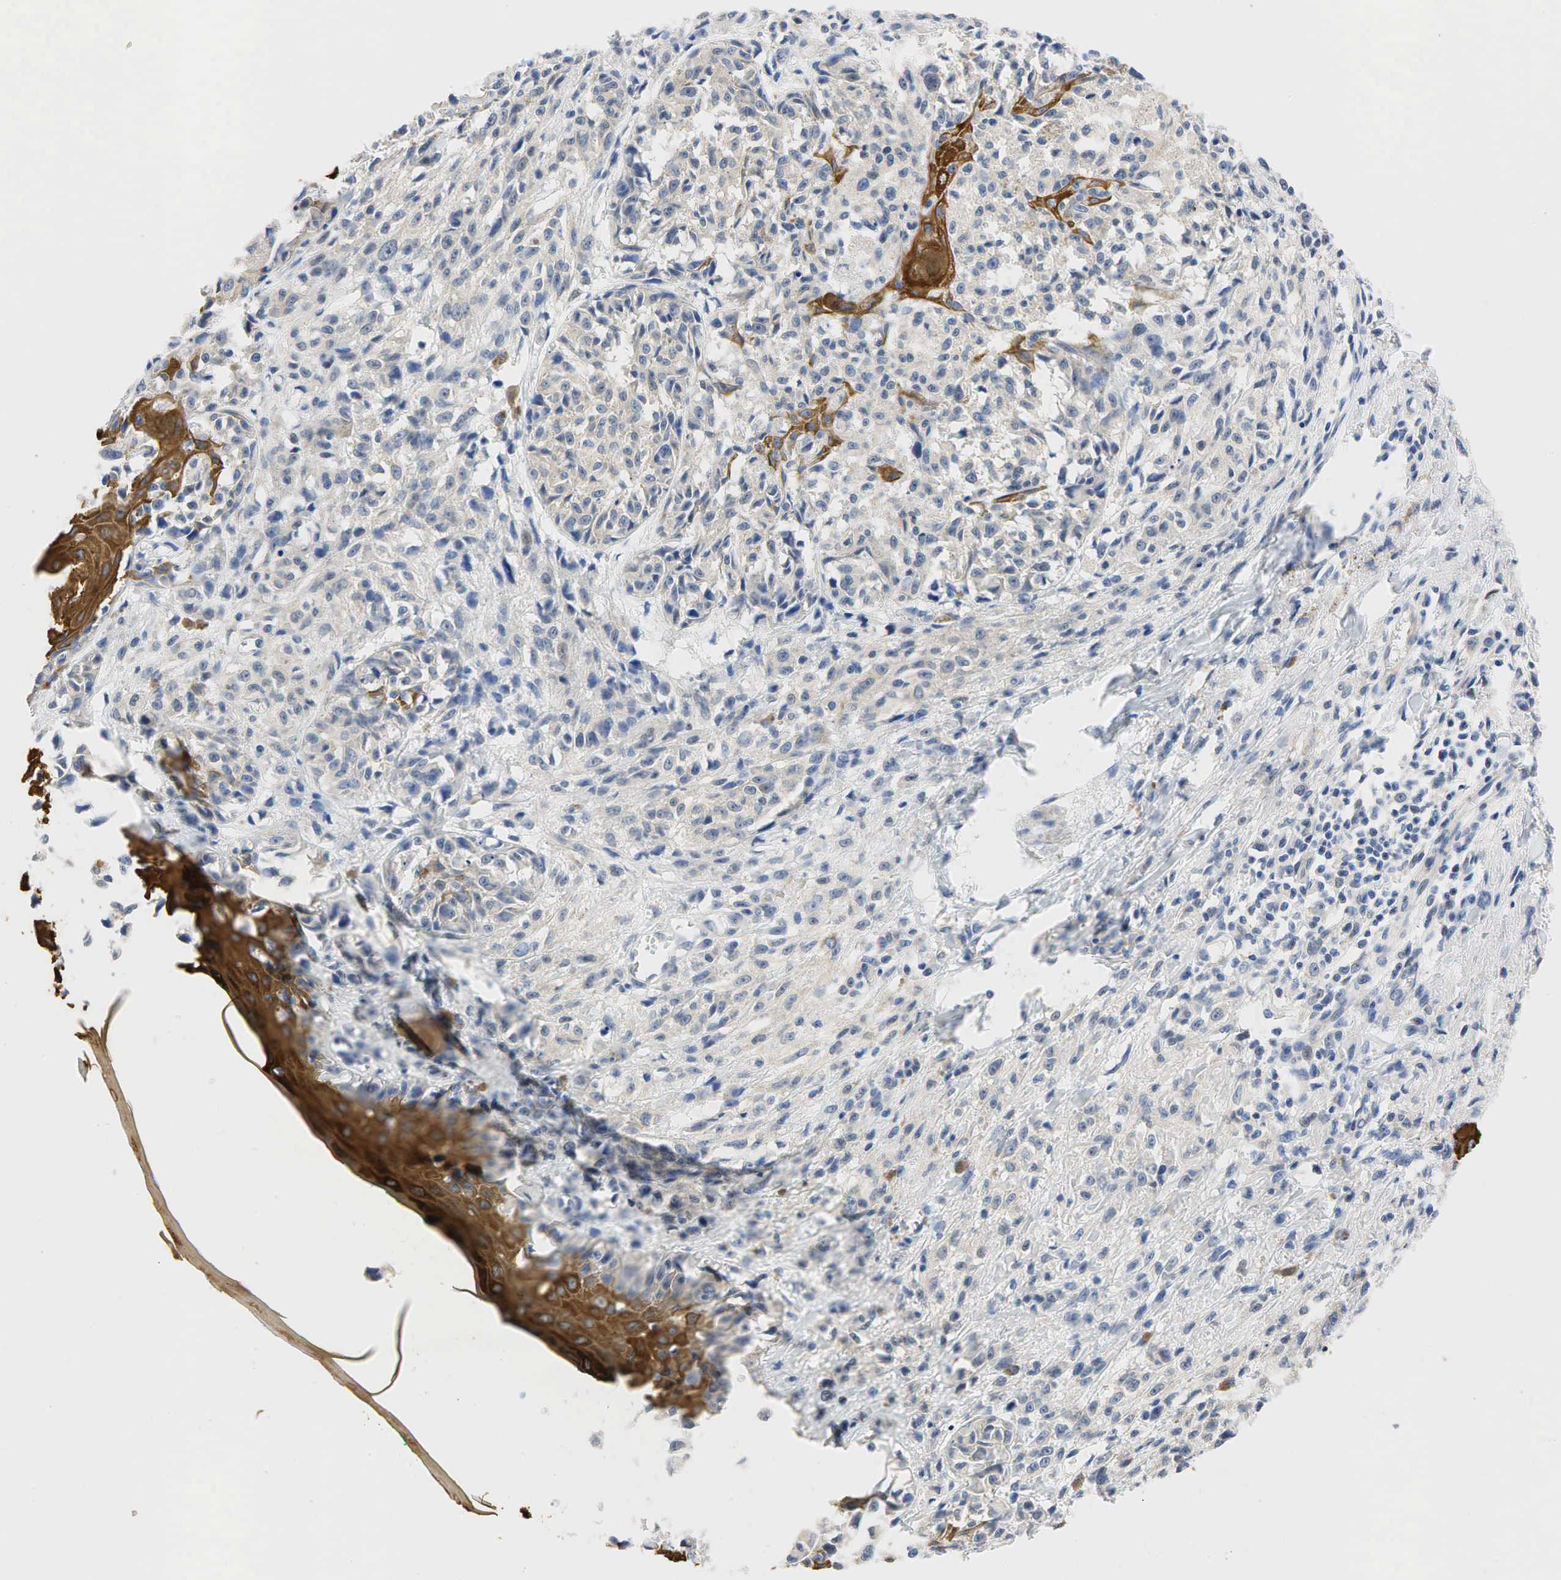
{"staining": {"intensity": "negative", "quantity": "none", "location": "none"}, "tissue": "melanoma", "cell_type": "Tumor cells", "image_type": "cancer", "snomed": [{"axis": "morphology", "description": "Malignant melanoma, NOS"}, {"axis": "topography", "description": "Skin"}], "caption": "Protein analysis of malignant melanoma reveals no significant staining in tumor cells.", "gene": "PGR", "patient": {"sex": "male", "age": 80}}